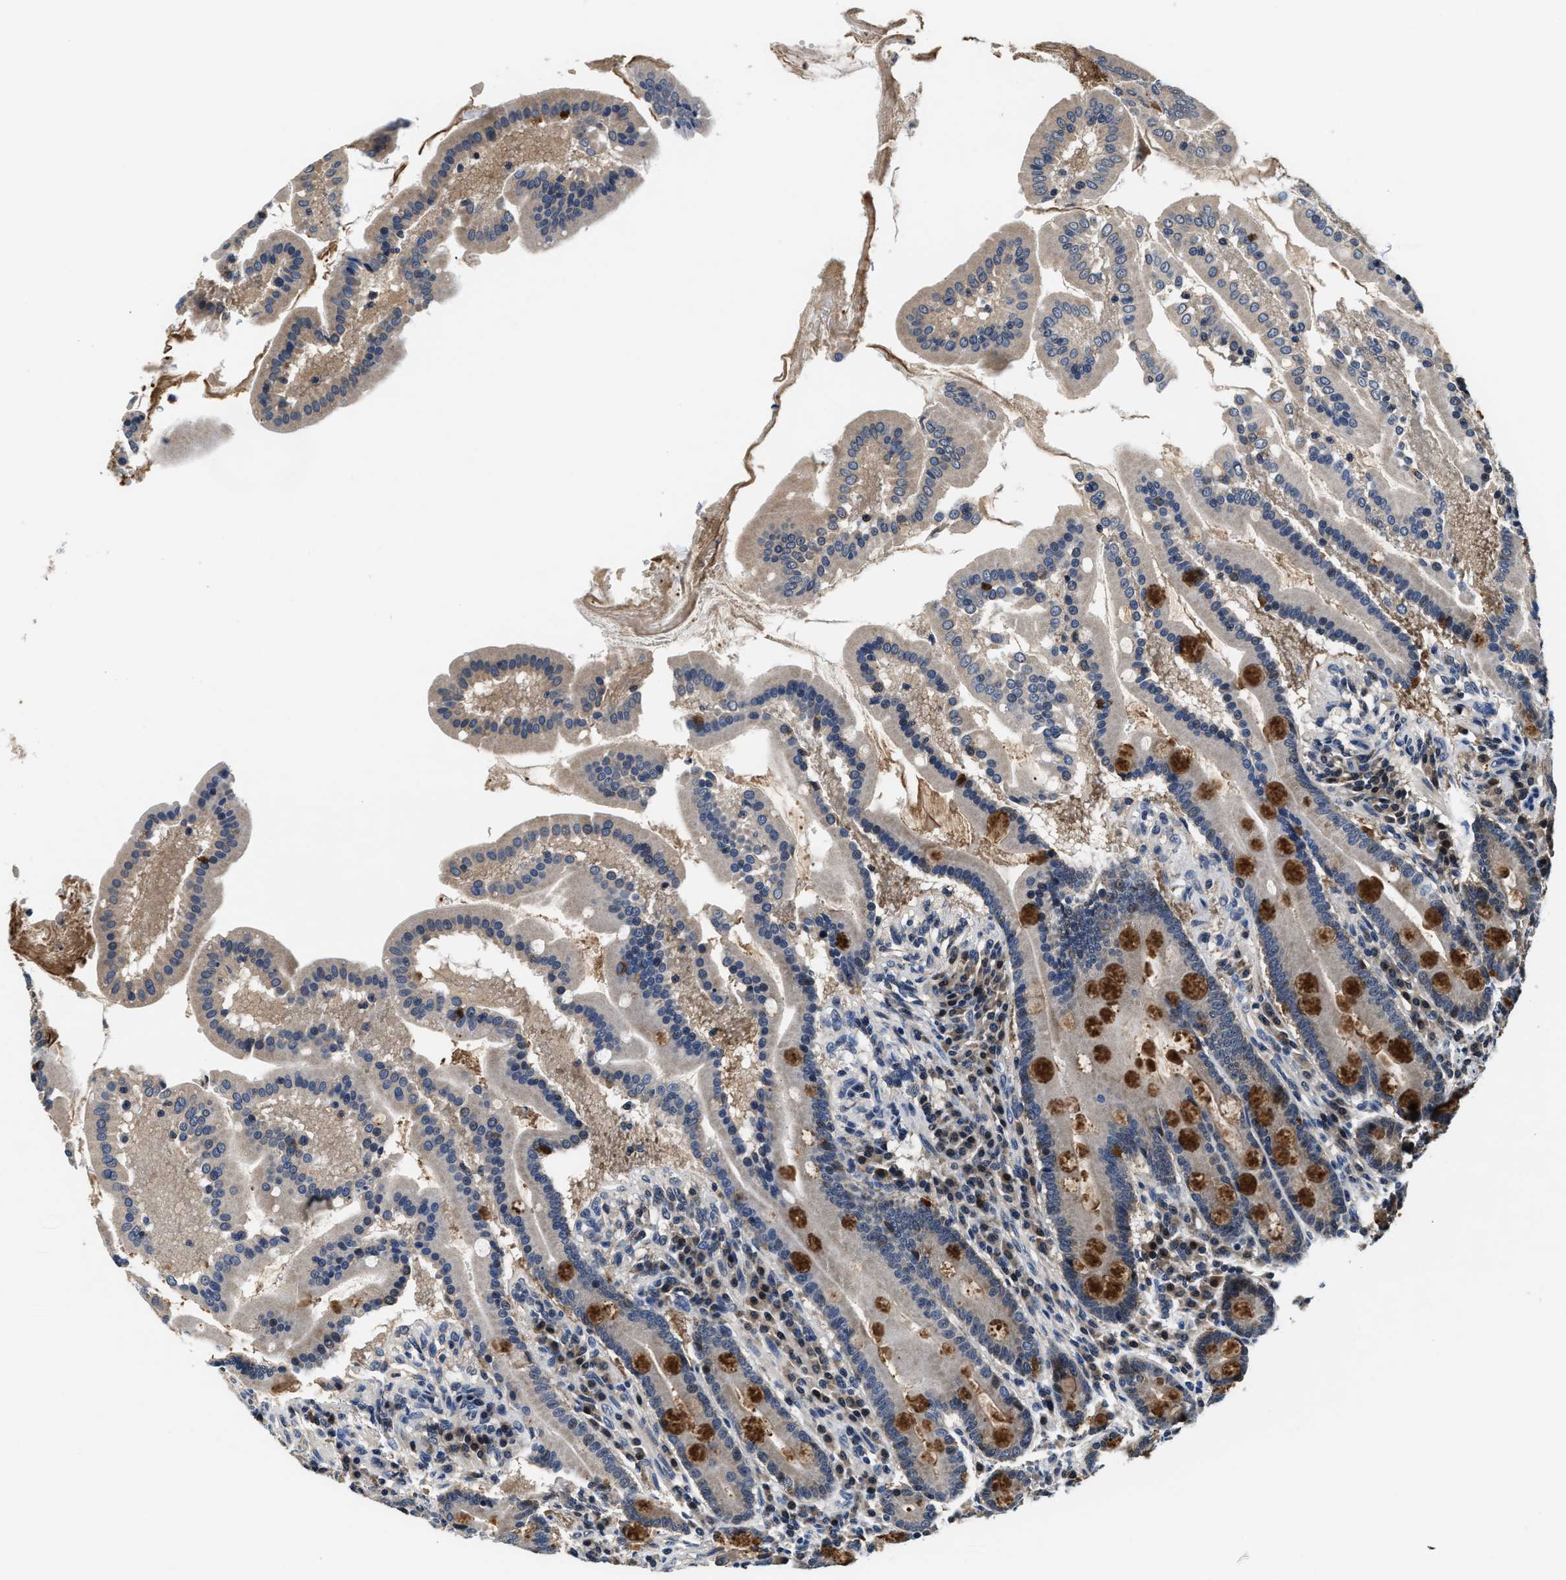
{"staining": {"intensity": "strong", "quantity": "25%-75%", "location": "cytoplasmic/membranous"}, "tissue": "duodenum", "cell_type": "Glandular cells", "image_type": "normal", "snomed": [{"axis": "morphology", "description": "Normal tissue, NOS"}, {"axis": "topography", "description": "Duodenum"}], "caption": "Duodenum stained with DAB (3,3'-diaminobenzidine) immunohistochemistry (IHC) demonstrates high levels of strong cytoplasmic/membranous expression in approximately 25%-75% of glandular cells.", "gene": "PHPT1", "patient": {"sex": "male", "age": 50}}